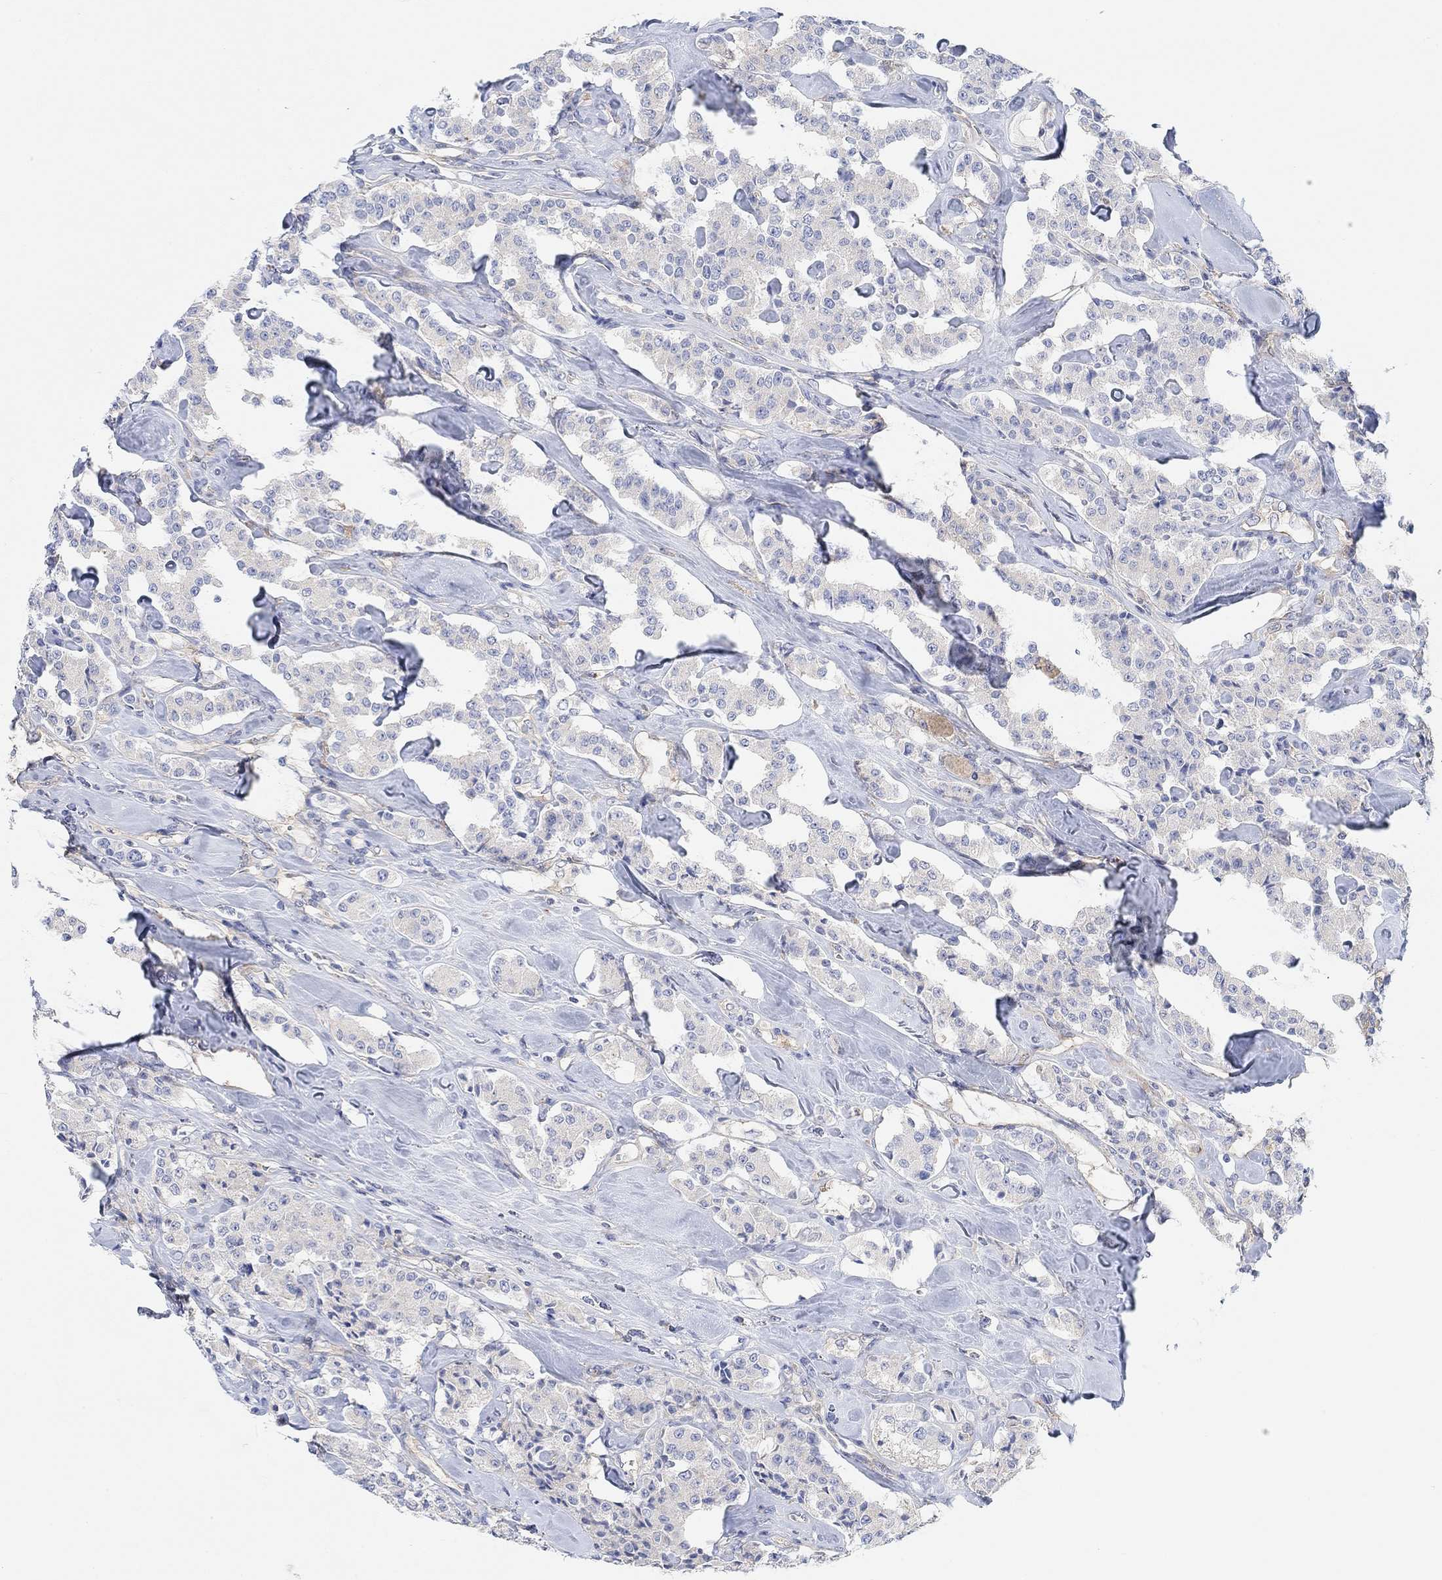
{"staining": {"intensity": "negative", "quantity": "none", "location": "none"}, "tissue": "carcinoid", "cell_type": "Tumor cells", "image_type": "cancer", "snomed": [{"axis": "morphology", "description": "Carcinoid, malignant, NOS"}, {"axis": "topography", "description": "Pancreas"}], "caption": "This micrograph is of carcinoid stained with IHC to label a protein in brown with the nuclei are counter-stained blue. There is no staining in tumor cells. (DAB immunohistochemistry, high magnification).", "gene": "RGS1", "patient": {"sex": "male", "age": 41}}